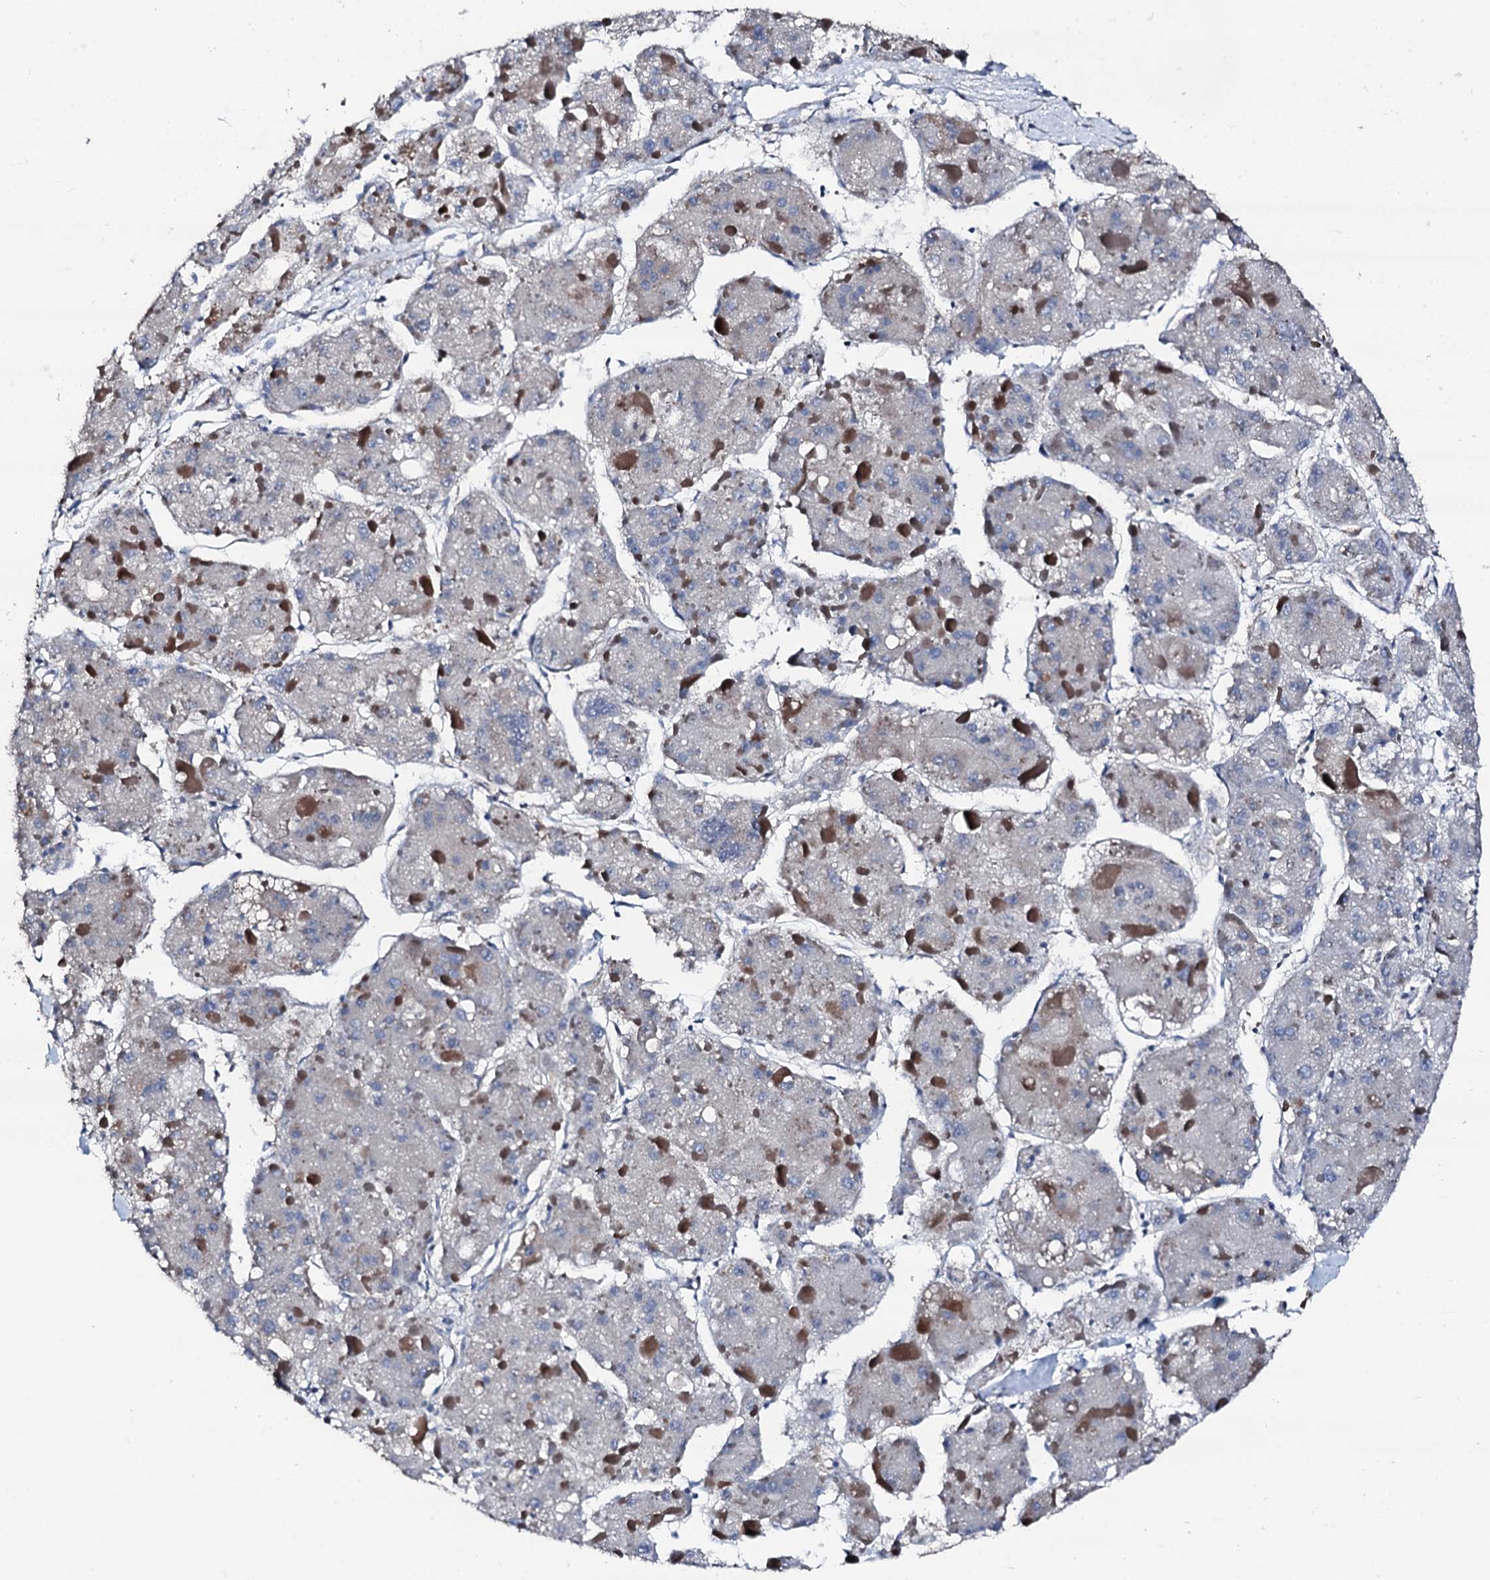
{"staining": {"intensity": "negative", "quantity": "none", "location": "none"}, "tissue": "liver cancer", "cell_type": "Tumor cells", "image_type": "cancer", "snomed": [{"axis": "morphology", "description": "Carcinoma, Hepatocellular, NOS"}, {"axis": "topography", "description": "Liver"}], "caption": "Immunohistochemistry histopathology image of neoplastic tissue: liver cancer (hepatocellular carcinoma) stained with DAB (3,3'-diaminobenzidine) reveals no significant protein staining in tumor cells. (Stains: DAB IHC with hematoxylin counter stain, Microscopy: brightfield microscopy at high magnification).", "gene": "TRAFD1", "patient": {"sex": "female", "age": 73}}